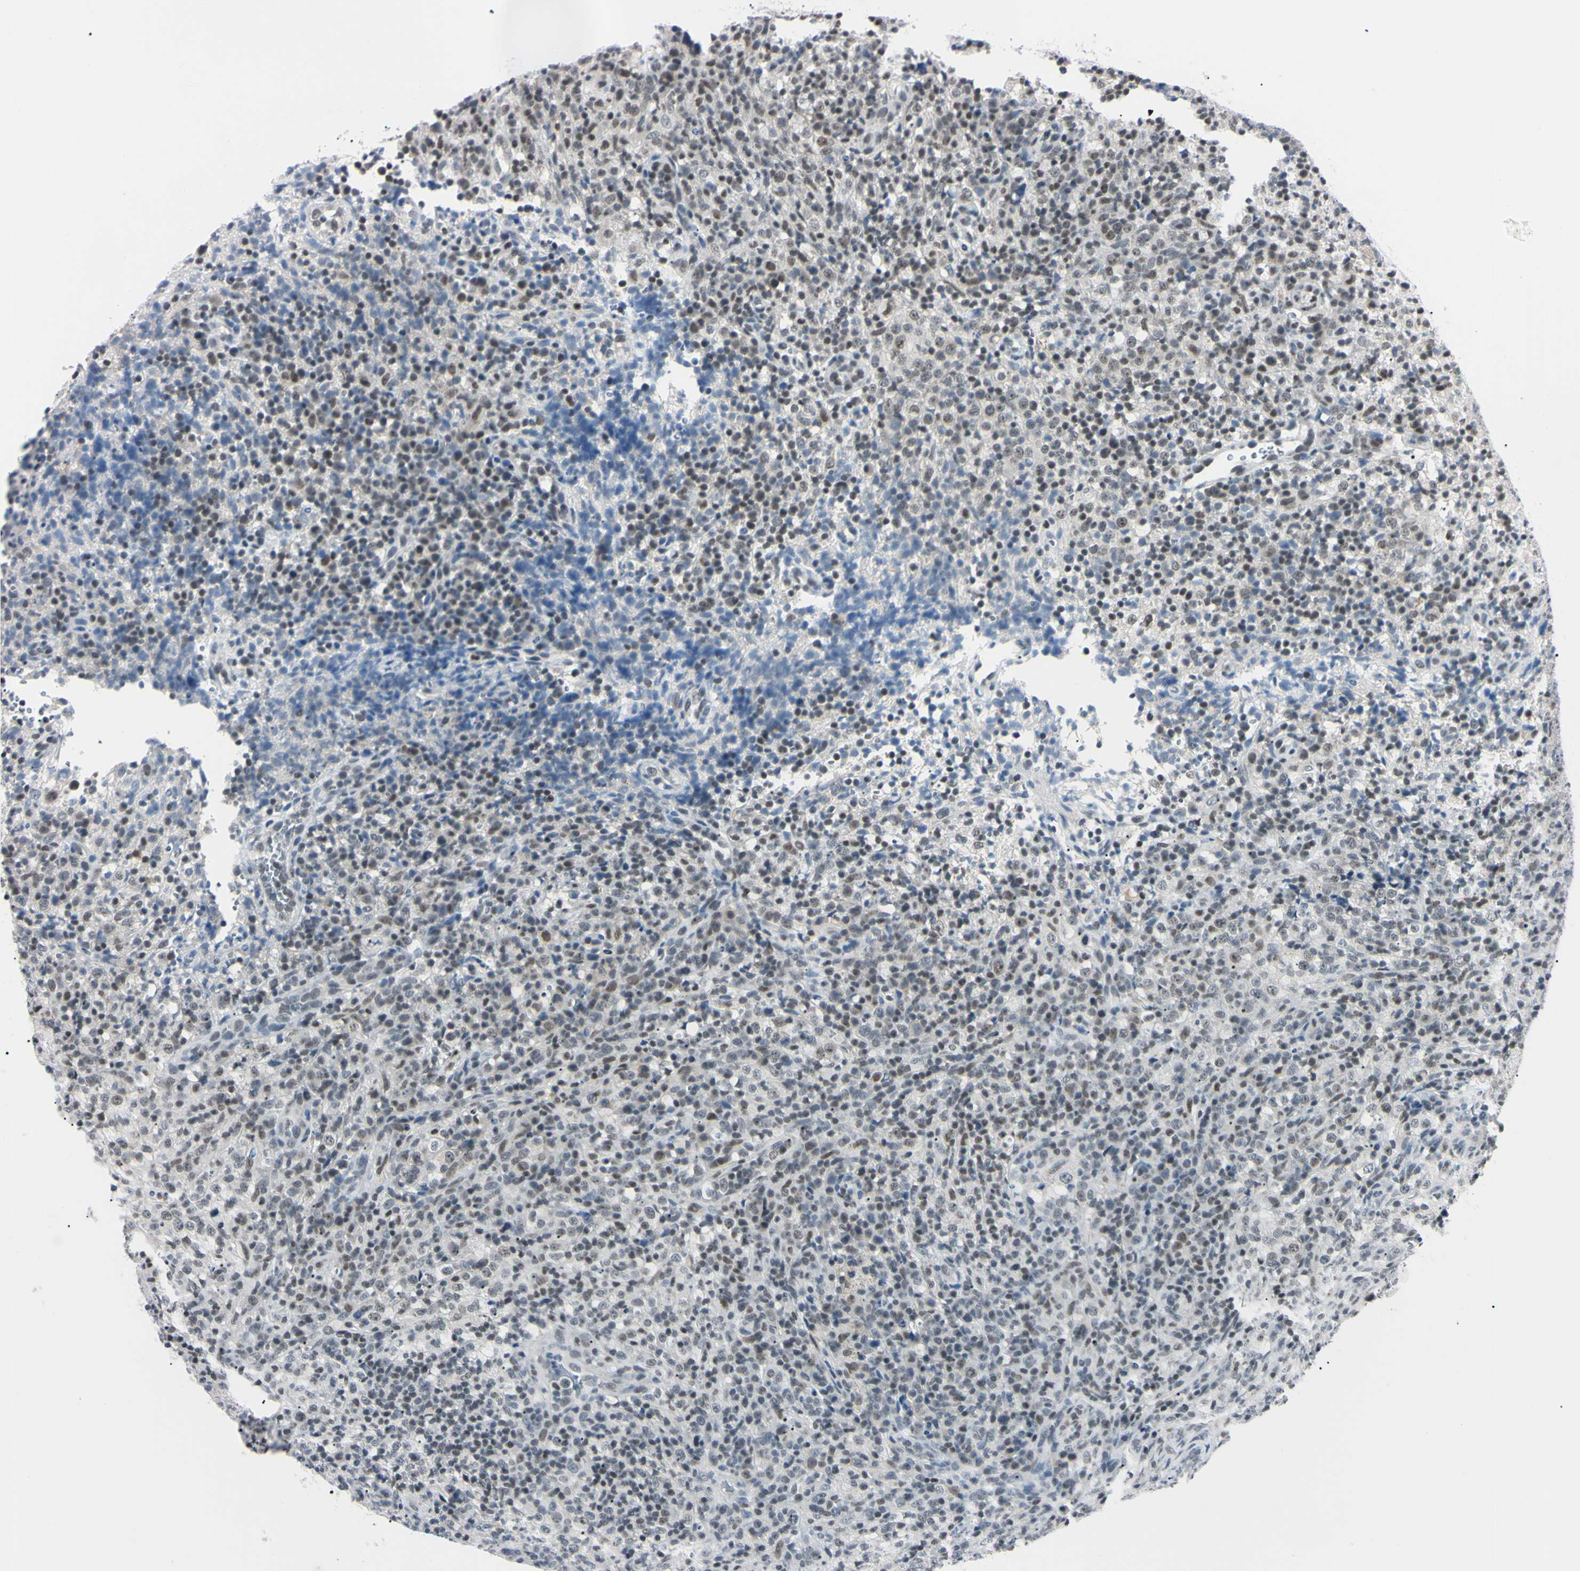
{"staining": {"intensity": "negative", "quantity": "none", "location": "none"}, "tissue": "lymphoma", "cell_type": "Tumor cells", "image_type": "cancer", "snomed": [{"axis": "morphology", "description": "Malignant lymphoma, non-Hodgkin's type, High grade"}, {"axis": "topography", "description": "Lymph node"}], "caption": "Tumor cells show no significant staining in malignant lymphoma, non-Hodgkin's type (high-grade).", "gene": "C1orf174", "patient": {"sex": "female", "age": 76}}